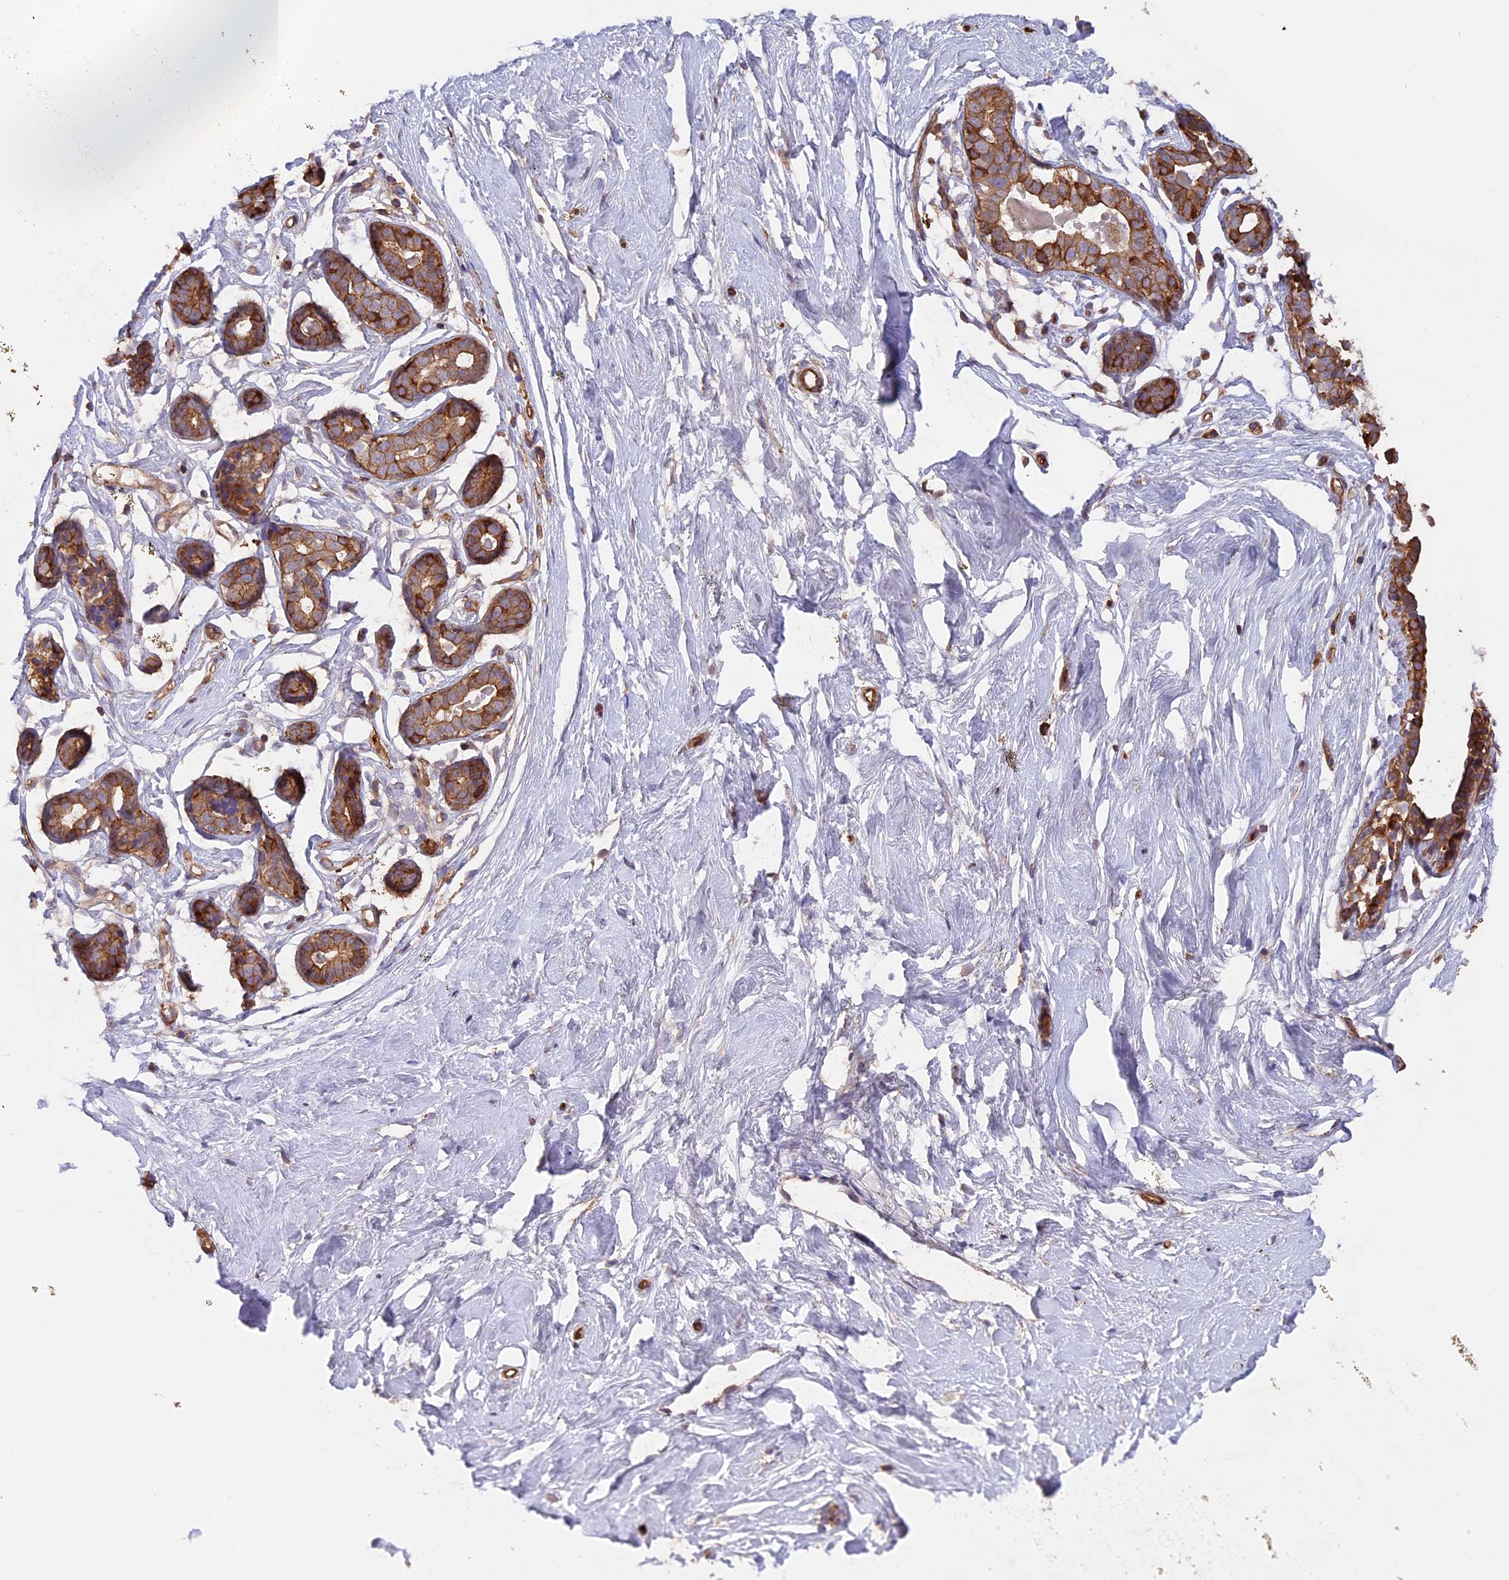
{"staining": {"intensity": "negative", "quantity": "none", "location": "none"}, "tissue": "breast", "cell_type": "Adipocytes", "image_type": "normal", "snomed": [{"axis": "morphology", "description": "Normal tissue, NOS"}, {"axis": "morphology", "description": "Adenoma, NOS"}, {"axis": "topography", "description": "Breast"}], "caption": "Immunohistochemistry (IHC) of unremarkable human breast displays no staining in adipocytes. (Immunohistochemistry (IHC), brightfield microscopy, high magnification).", "gene": "GAS8", "patient": {"sex": "female", "age": 23}}